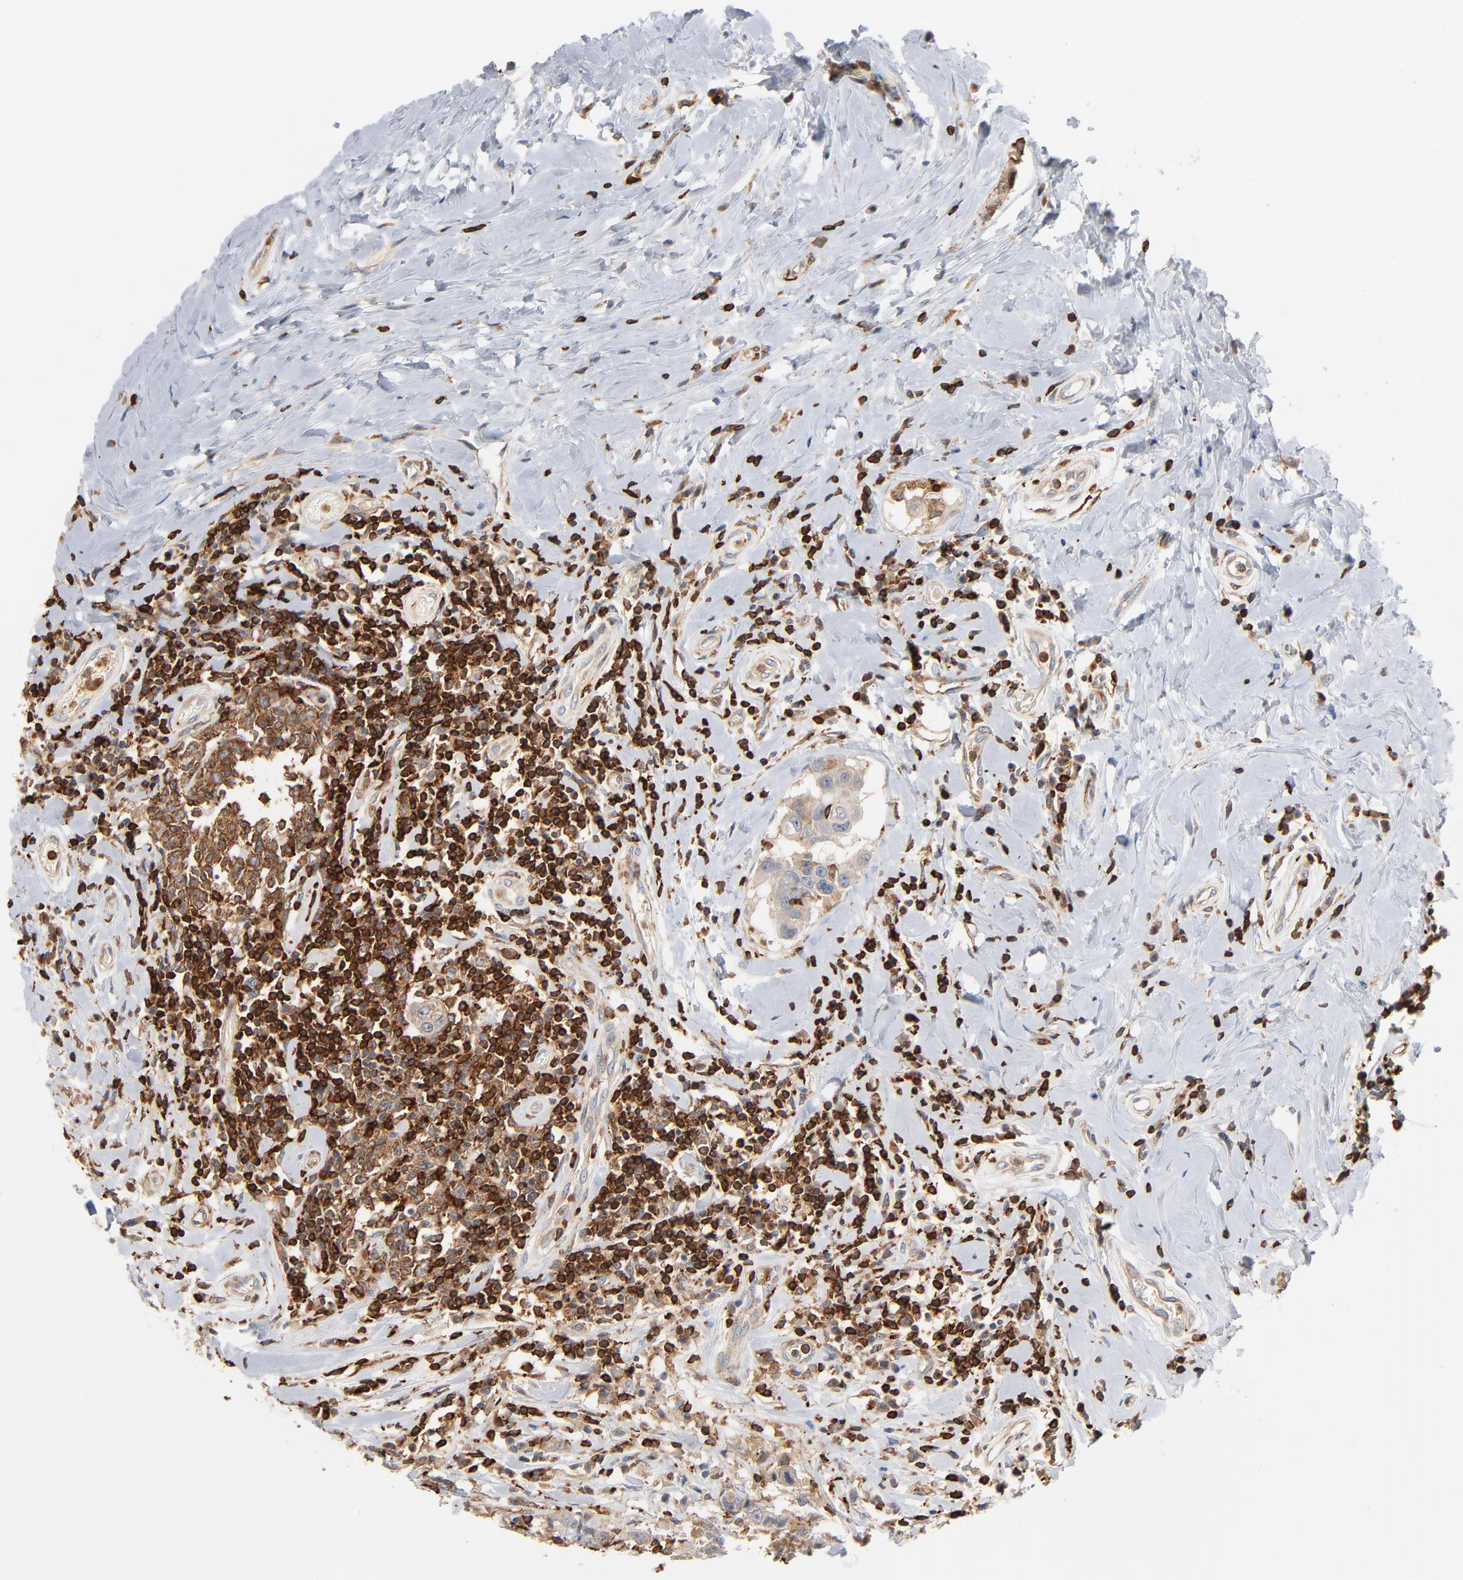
{"staining": {"intensity": "weak", "quantity": ">75%", "location": "cytoplasmic/membranous"}, "tissue": "breast cancer", "cell_type": "Tumor cells", "image_type": "cancer", "snomed": [{"axis": "morphology", "description": "Duct carcinoma"}, {"axis": "topography", "description": "Breast"}], "caption": "This is an image of immunohistochemistry (IHC) staining of breast cancer, which shows weak expression in the cytoplasmic/membranous of tumor cells.", "gene": "SH3KBP1", "patient": {"sex": "female", "age": 27}}